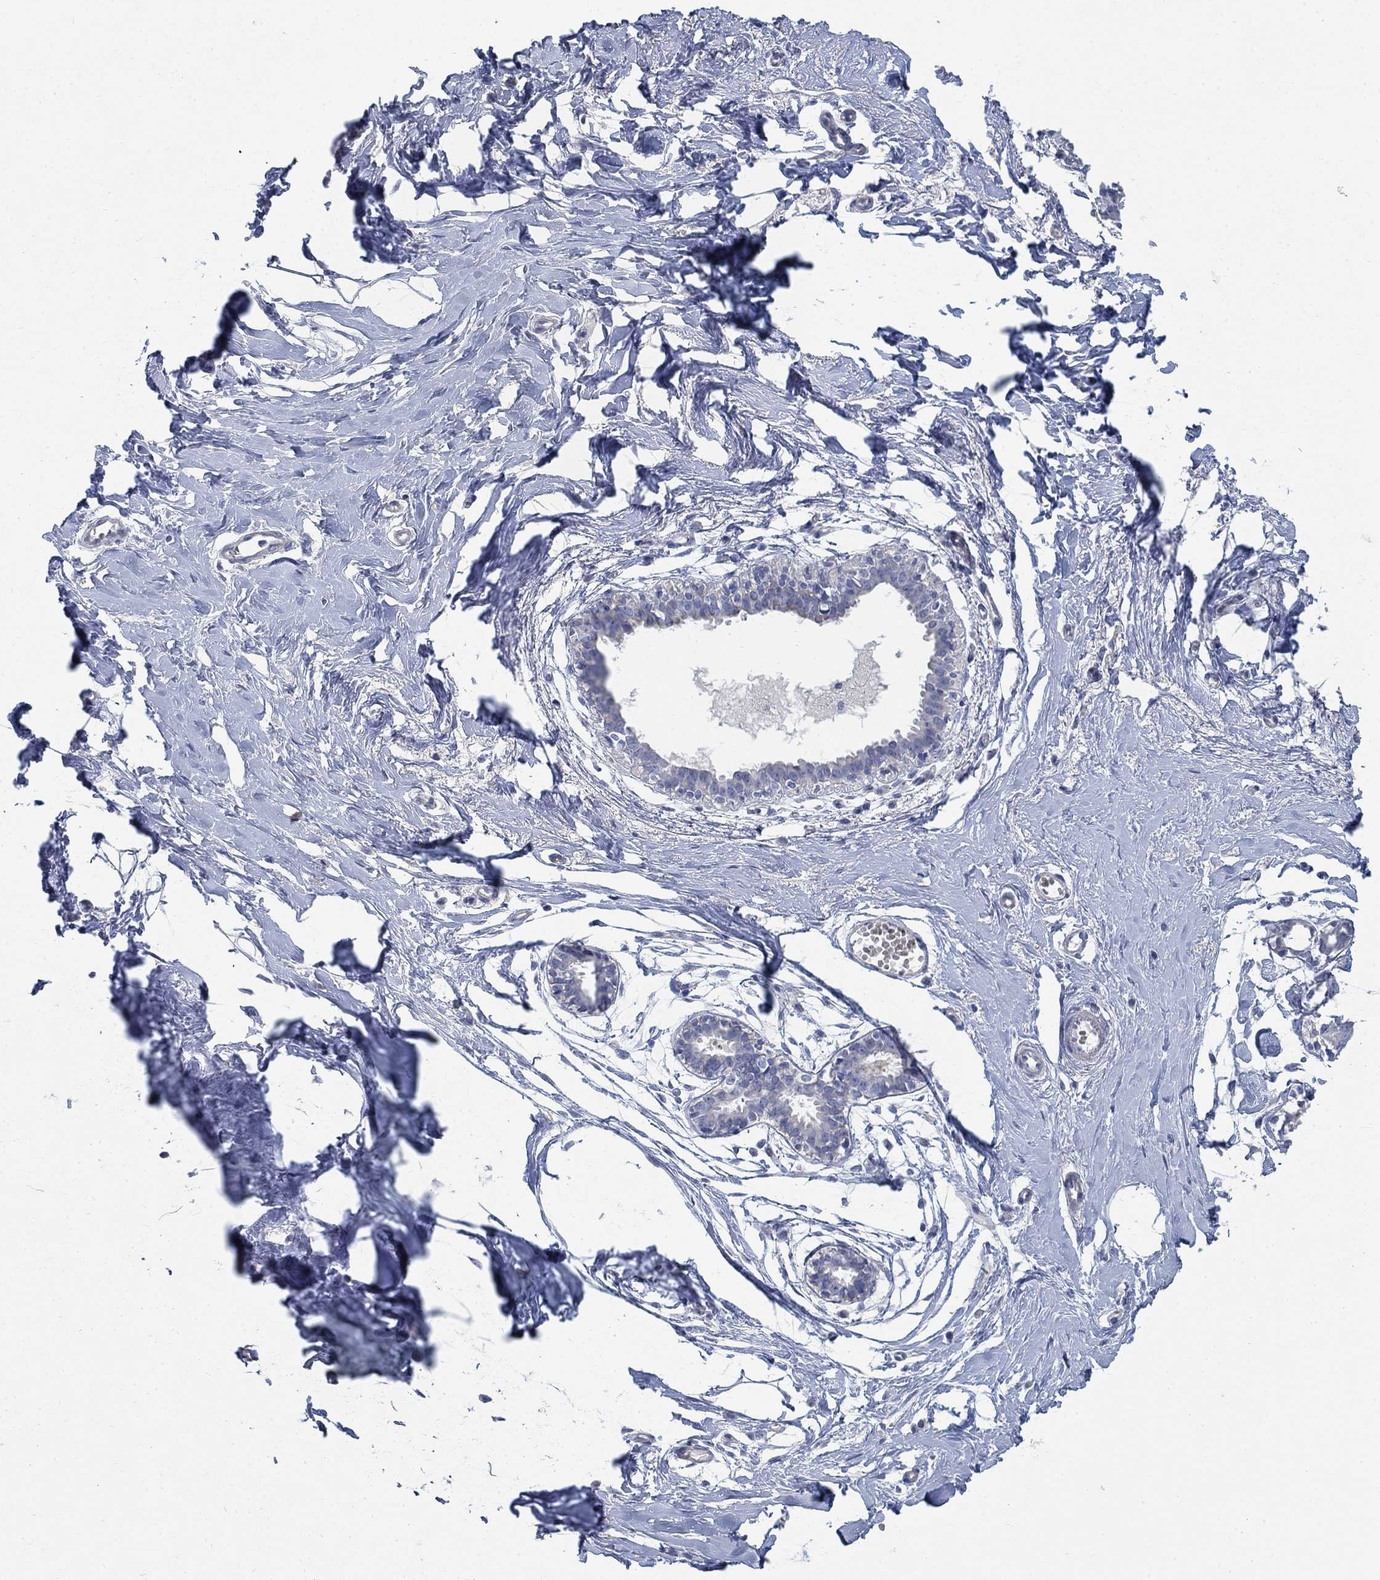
{"staining": {"intensity": "negative", "quantity": "none", "location": "none"}, "tissue": "breast", "cell_type": "Adipocytes", "image_type": "normal", "snomed": [{"axis": "morphology", "description": "Normal tissue, NOS"}, {"axis": "topography", "description": "Breast"}], "caption": "This image is of benign breast stained with immunohistochemistry to label a protein in brown with the nuclei are counter-stained blue. There is no expression in adipocytes. (Stains: DAB (3,3'-diaminobenzidine) IHC with hematoxylin counter stain, Microscopy: brightfield microscopy at high magnification).", "gene": "DNER", "patient": {"sex": "female", "age": 49}}